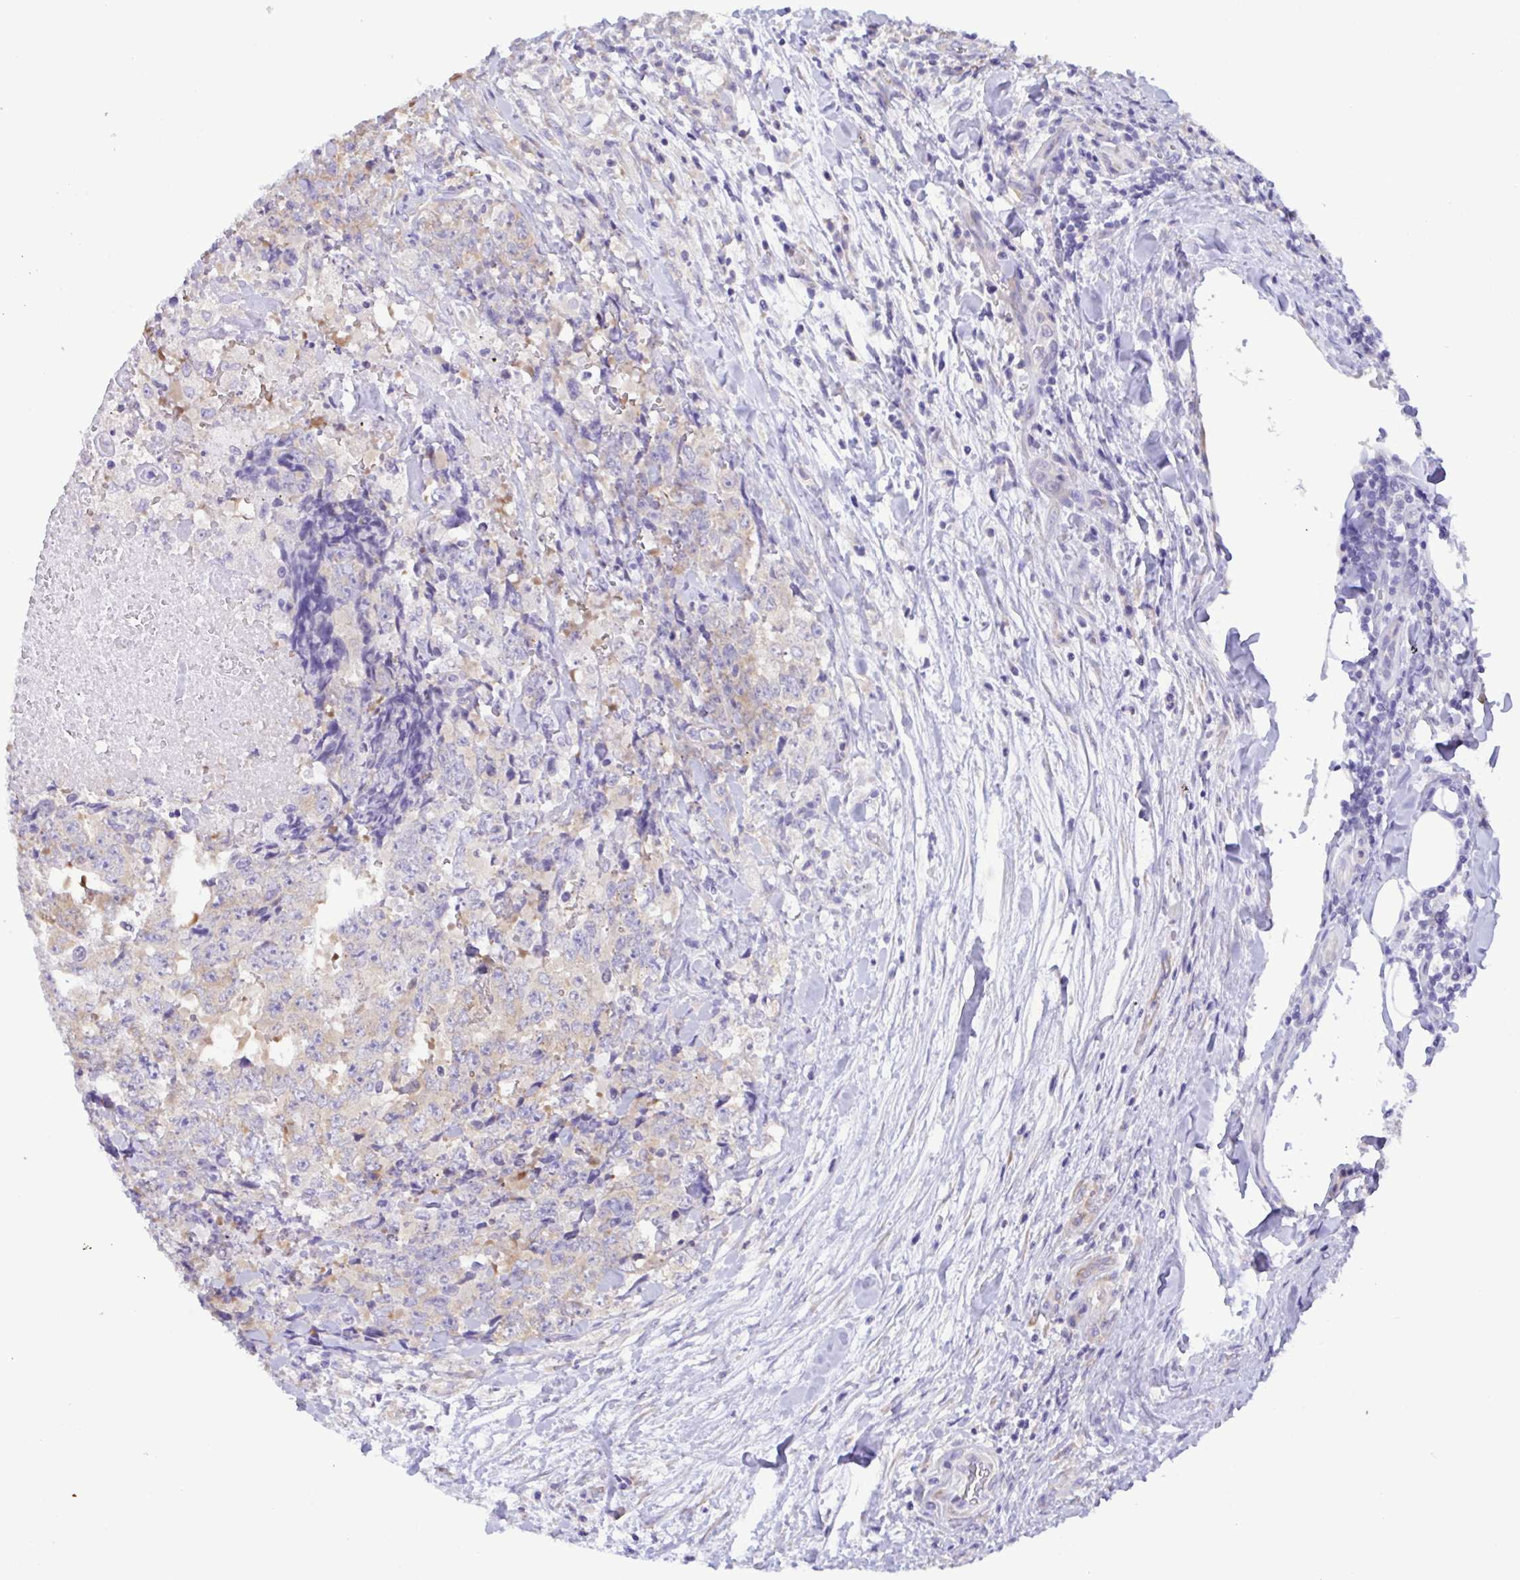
{"staining": {"intensity": "weak", "quantity": "25%-75%", "location": "cytoplasmic/membranous"}, "tissue": "testis cancer", "cell_type": "Tumor cells", "image_type": "cancer", "snomed": [{"axis": "morphology", "description": "Carcinoma, Embryonal, NOS"}, {"axis": "topography", "description": "Testis"}], "caption": "A photomicrograph of testis cancer (embryonal carcinoma) stained for a protein displays weak cytoplasmic/membranous brown staining in tumor cells.", "gene": "TNNI3", "patient": {"sex": "male", "age": 24}}